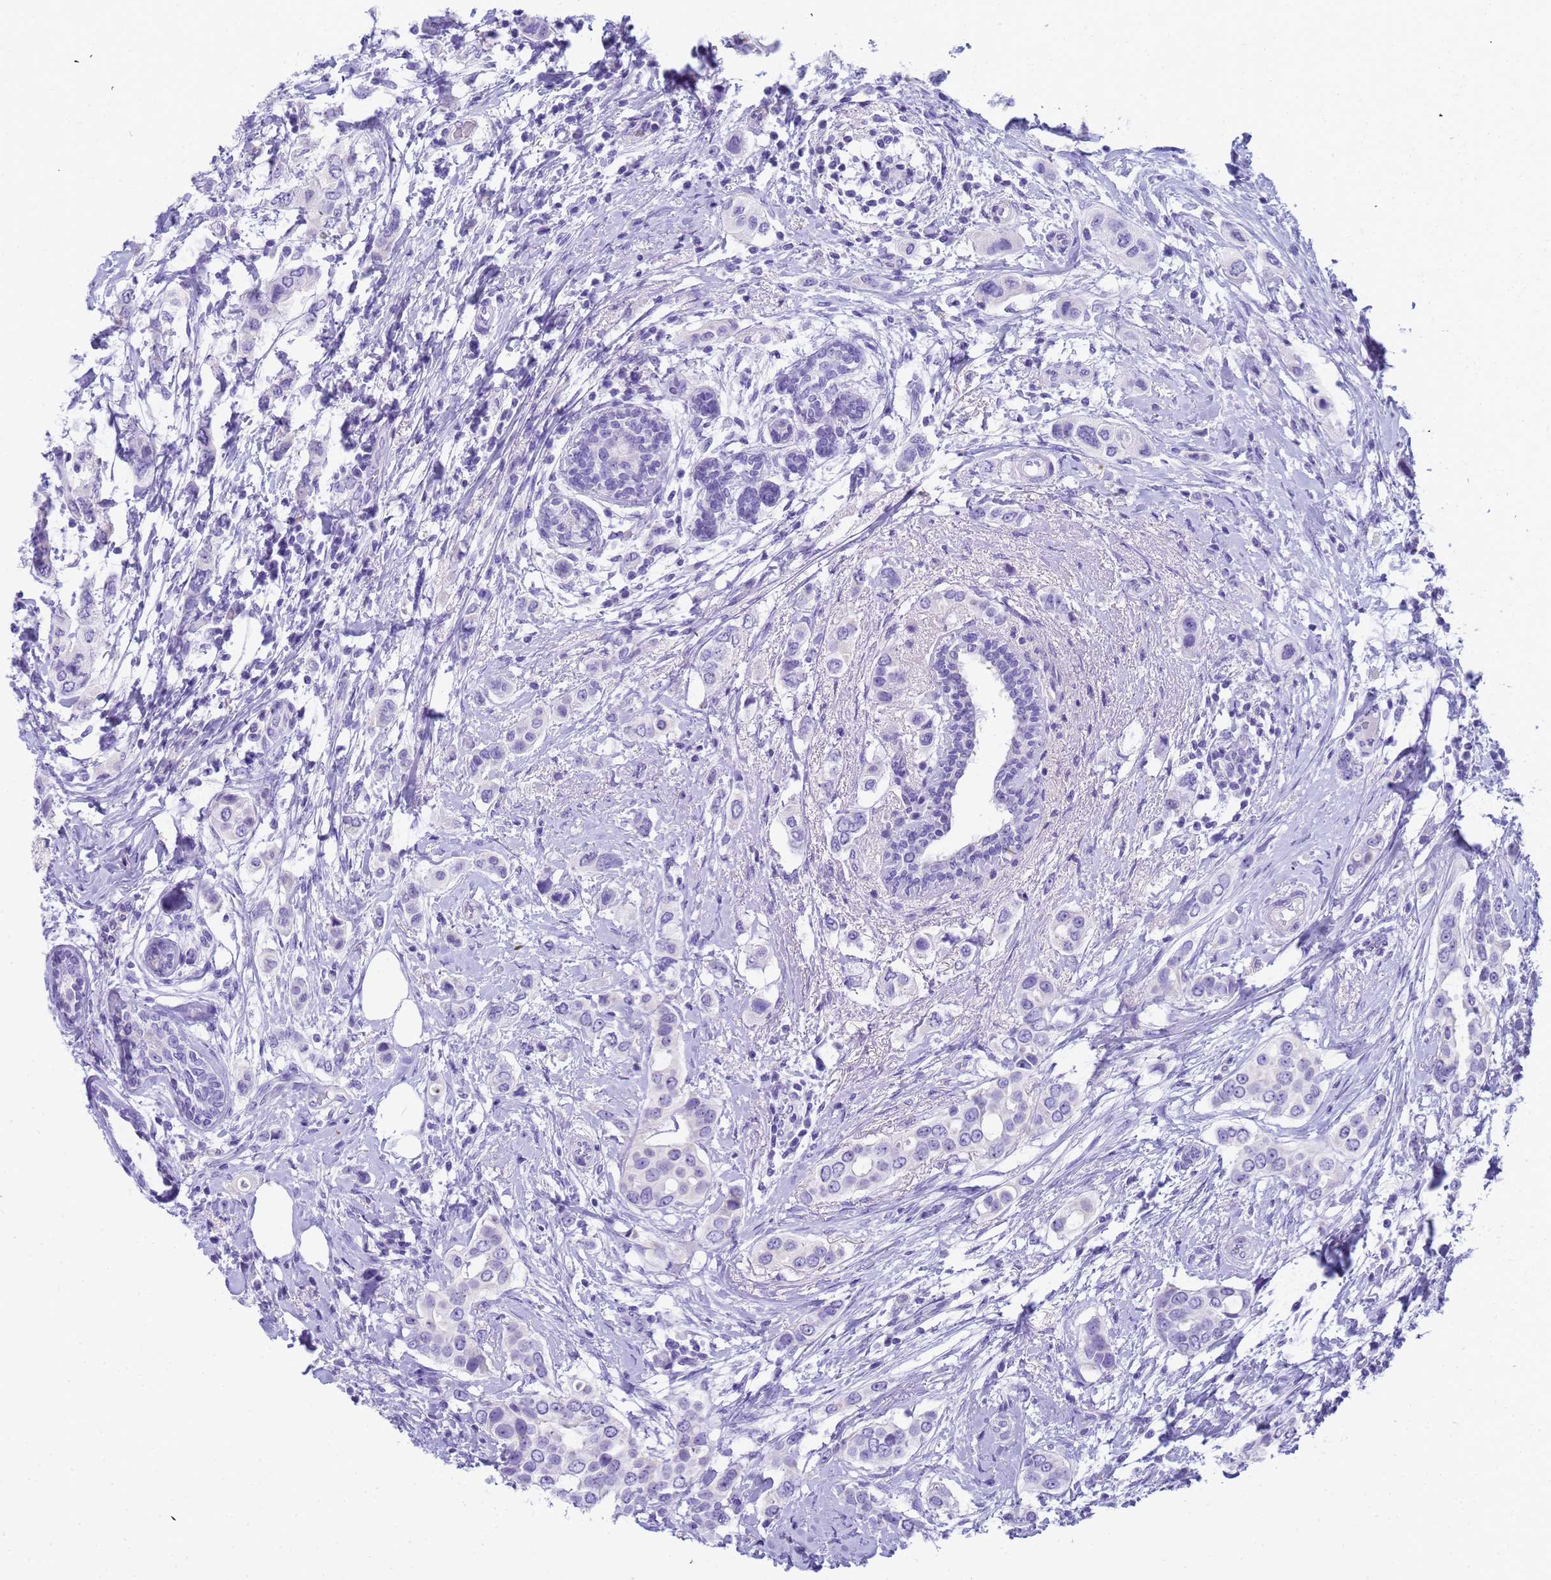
{"staining": {"intensity": "negative", "quantity": "none", "location": "none"}, "tissue": "breast cancer", "cell_type": "Tumor cells", "image_type": "cancer", "snomed": [{"axis": "morphology", "description": "Lobular carcinoma"}, {"axis": "topography", "description": "Breast"}], "caption": "Micrograph shows no protein staining in tumor cells of breast cancer (lobular carcinoma) tissue. (Immunohistochemistry, brightfield microscopy, high magnification).", "gene": "RNASE2", "patient": {"sex": "female", "age": 51}}